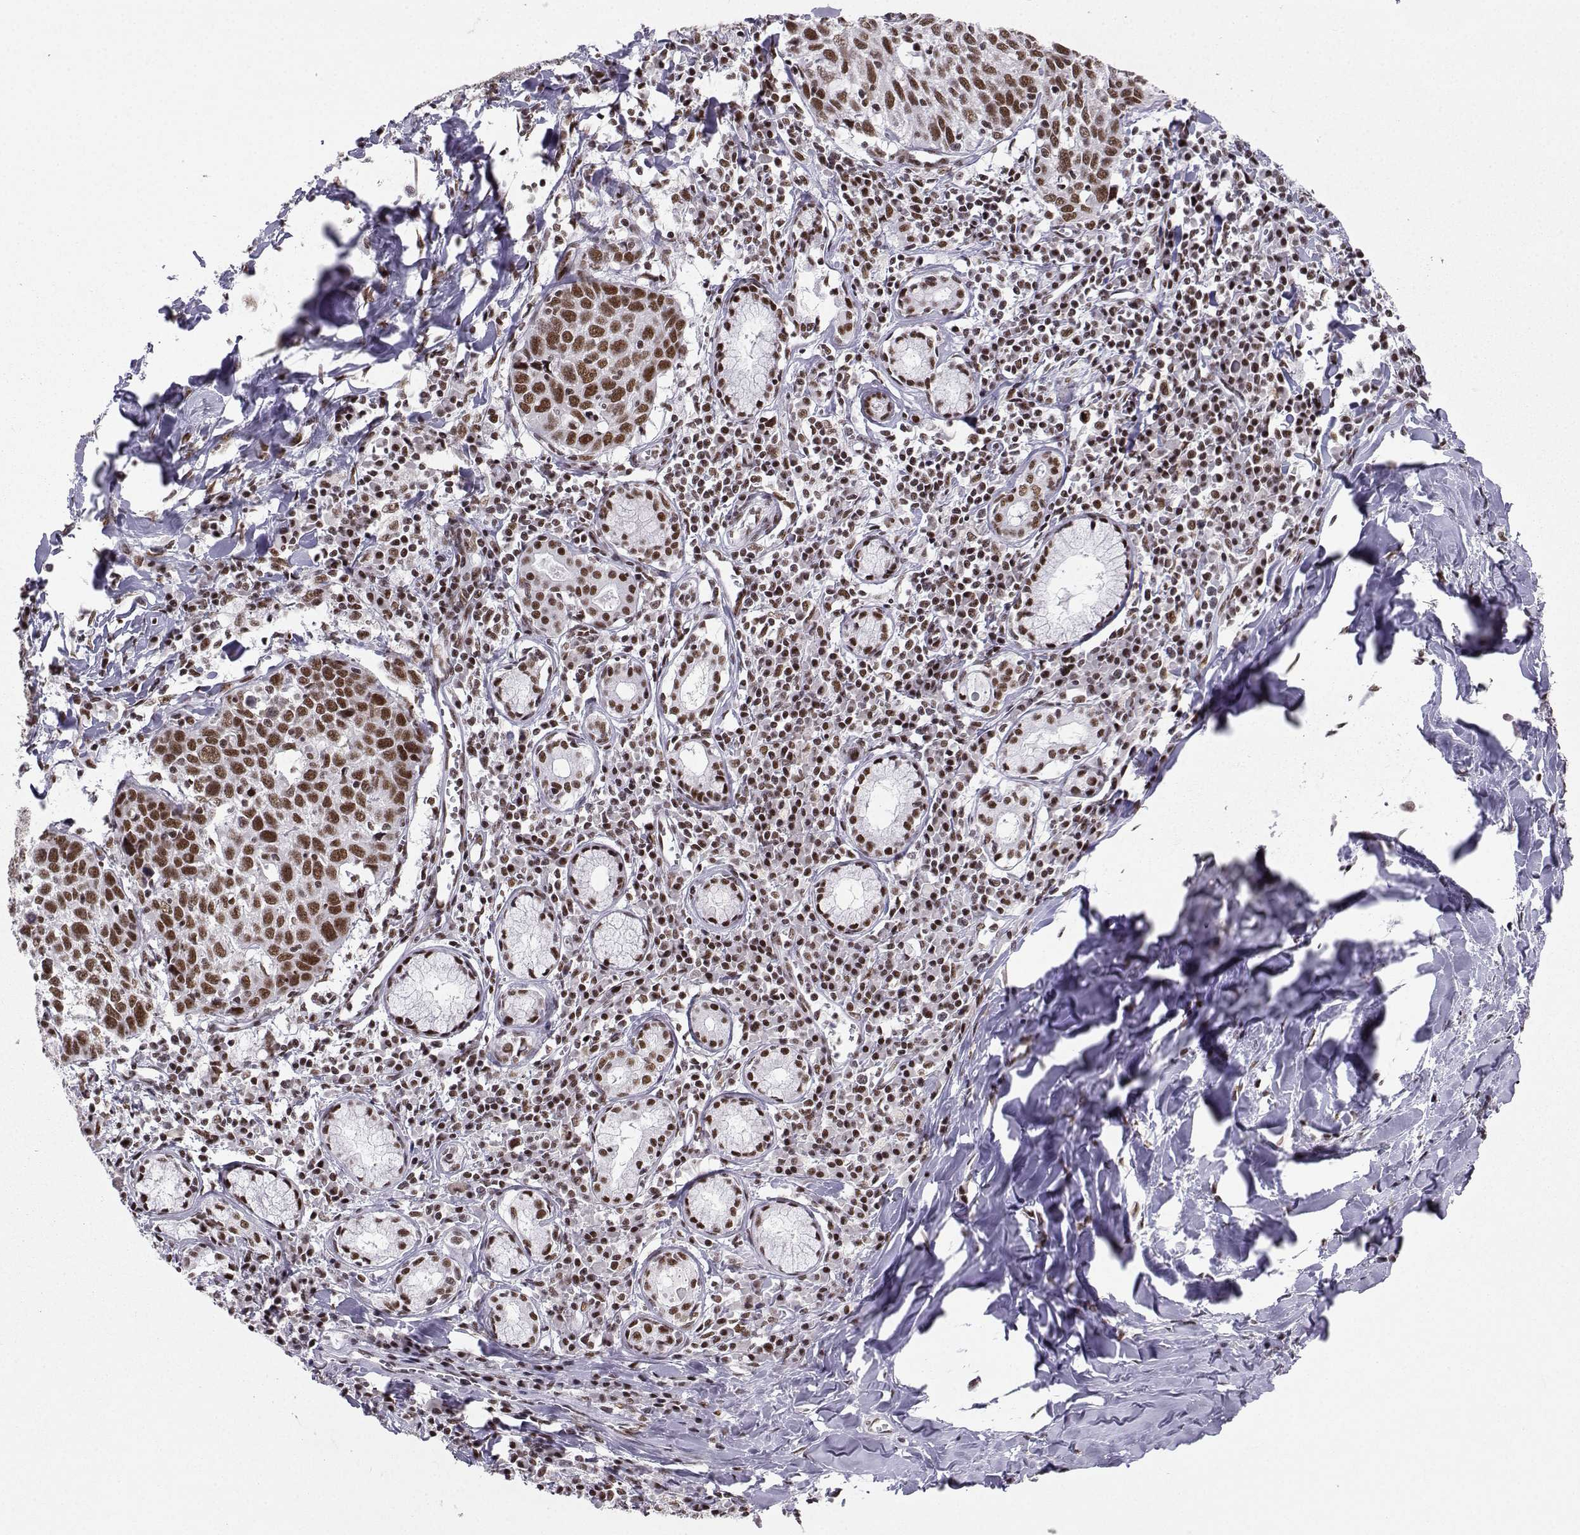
{"staining": {"intensity": "moderate", "quantity": ">75%", "location": "nuclear"}, "tissue": "lung cancer", "cell_type": "Tumor cells", "image_type": "cancer", "snomed": [{"axis": "morphology", "description": "Squamous cell carcinoma, NOS"}, {"axis": "topography", "description": "Lung"}], "caption": "Immunohistochemistry photomicrograph of human lung squamous cell carcinoma stained for a protein (brown), which displays medium levels of moderate nuclear staining in about >75% of tumor cells.", "gene": "SNRPB2", "patient": {"sex": "male", "age": 57}}